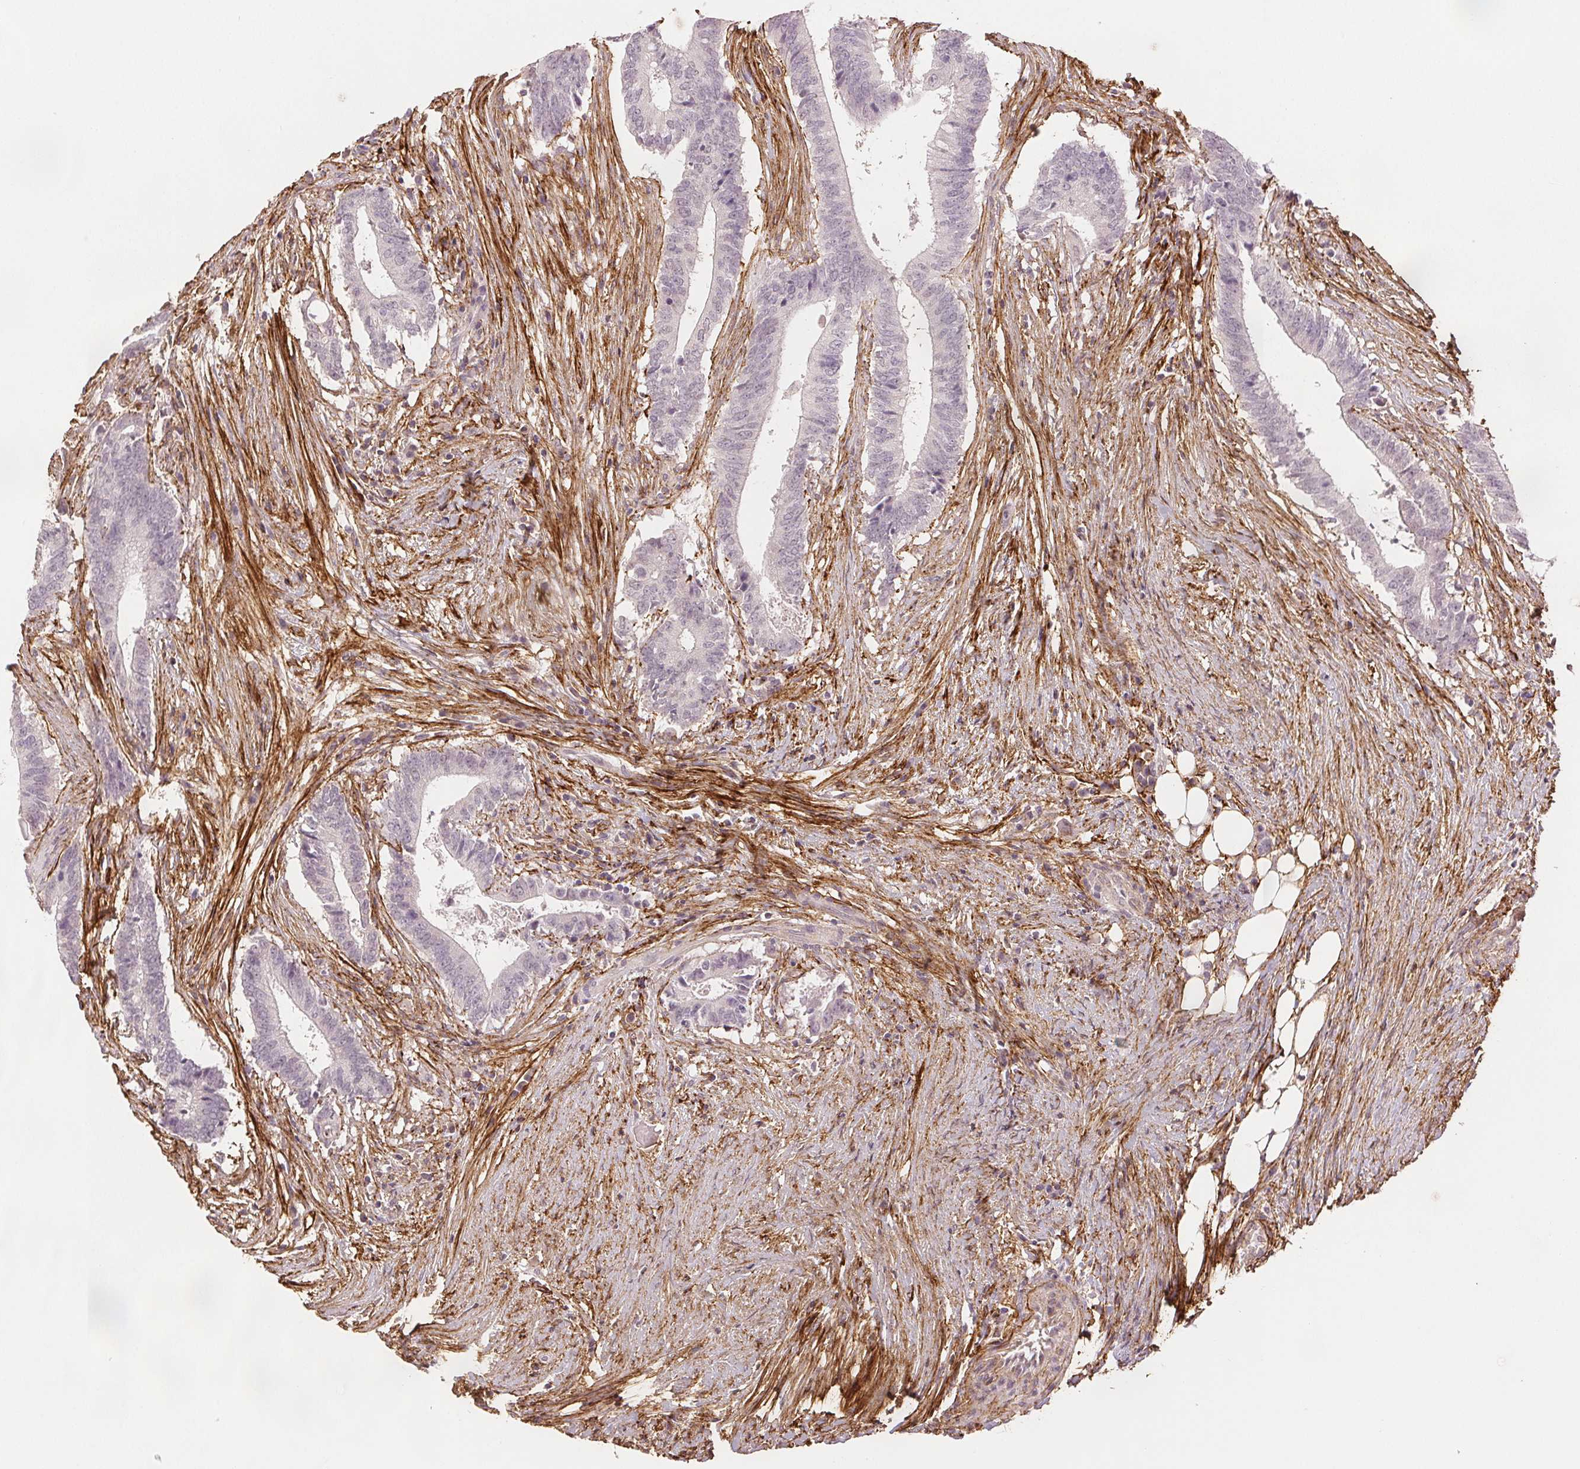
{"staining": {"intensity": "negative", "quantity": "none", "location": "none"}, "tissue": "colorectal cancer", "cell_type": "Tumor cells", "image_type": "cancer", "snomed": [{"axis": "morphology", "description": "Adenocarcinoma, NOS"}, {"axis": "topography", "description": "Colon"}], "caption": "This is a photomicrograph of immunohistochemistry staining of colorectal cancer, which shows no positivity in tumor cells.", "gene": "FBN1", "patient": {"sex": "female", "age": 43}}